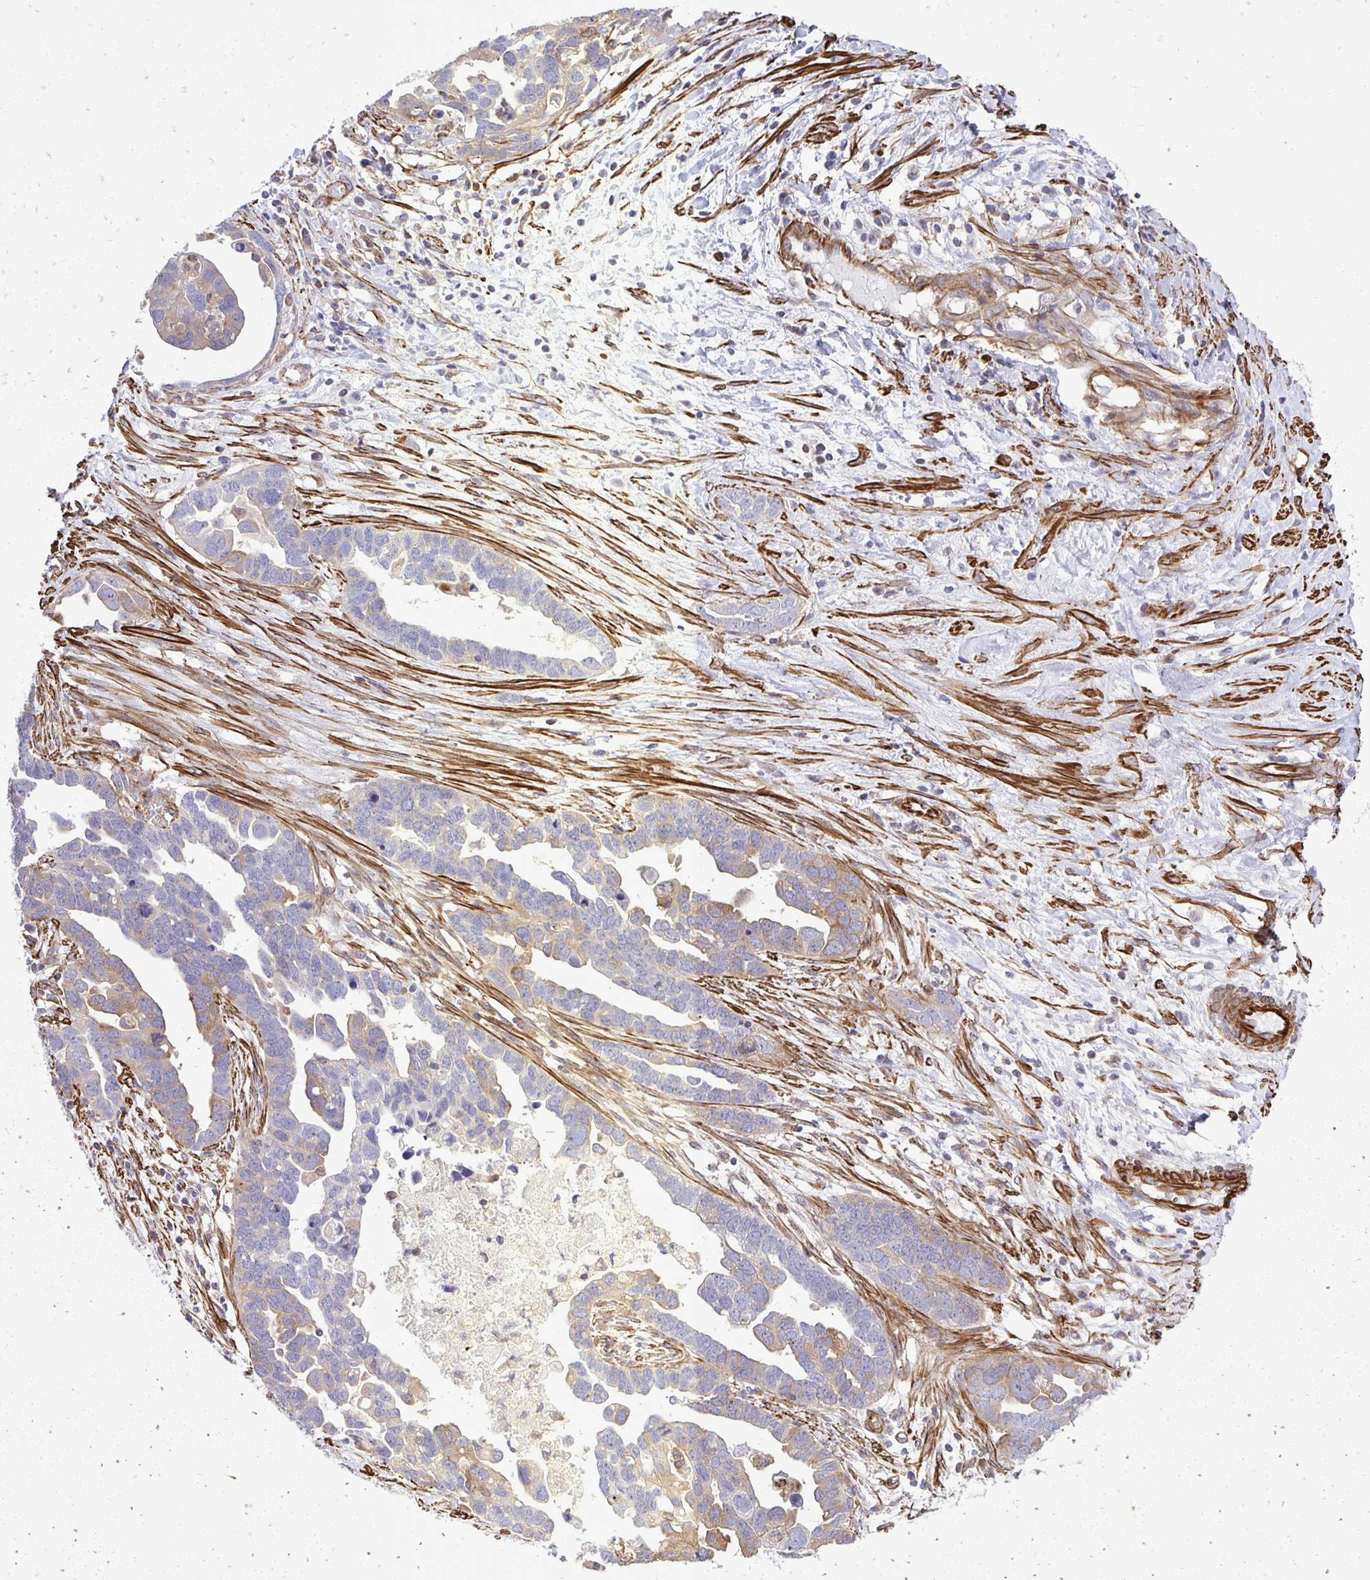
{"staining": {"intensity": "moderate", "quantity": "25%-75%", "location": "cytoplasmic/membranous"}, "tissue": "ovarian cancer", "cell_type": "Tumor cells", "image_type": "cancer", "snomed": [{"axis": "morphology", "description": "Cystadenocarcinoma, serous, NOS"}, {"axis": "topography", "description": "Ovary"}], "caption": "Approximately 25%-75% of tumor cells in human ovarian cancer demonstrate moderate cytoplasmic/membranous protein positivity as visualized by brown immunohistochemical staining.", "gene": "CTPS1", "patient": {"sex": "female", "age": 54}}